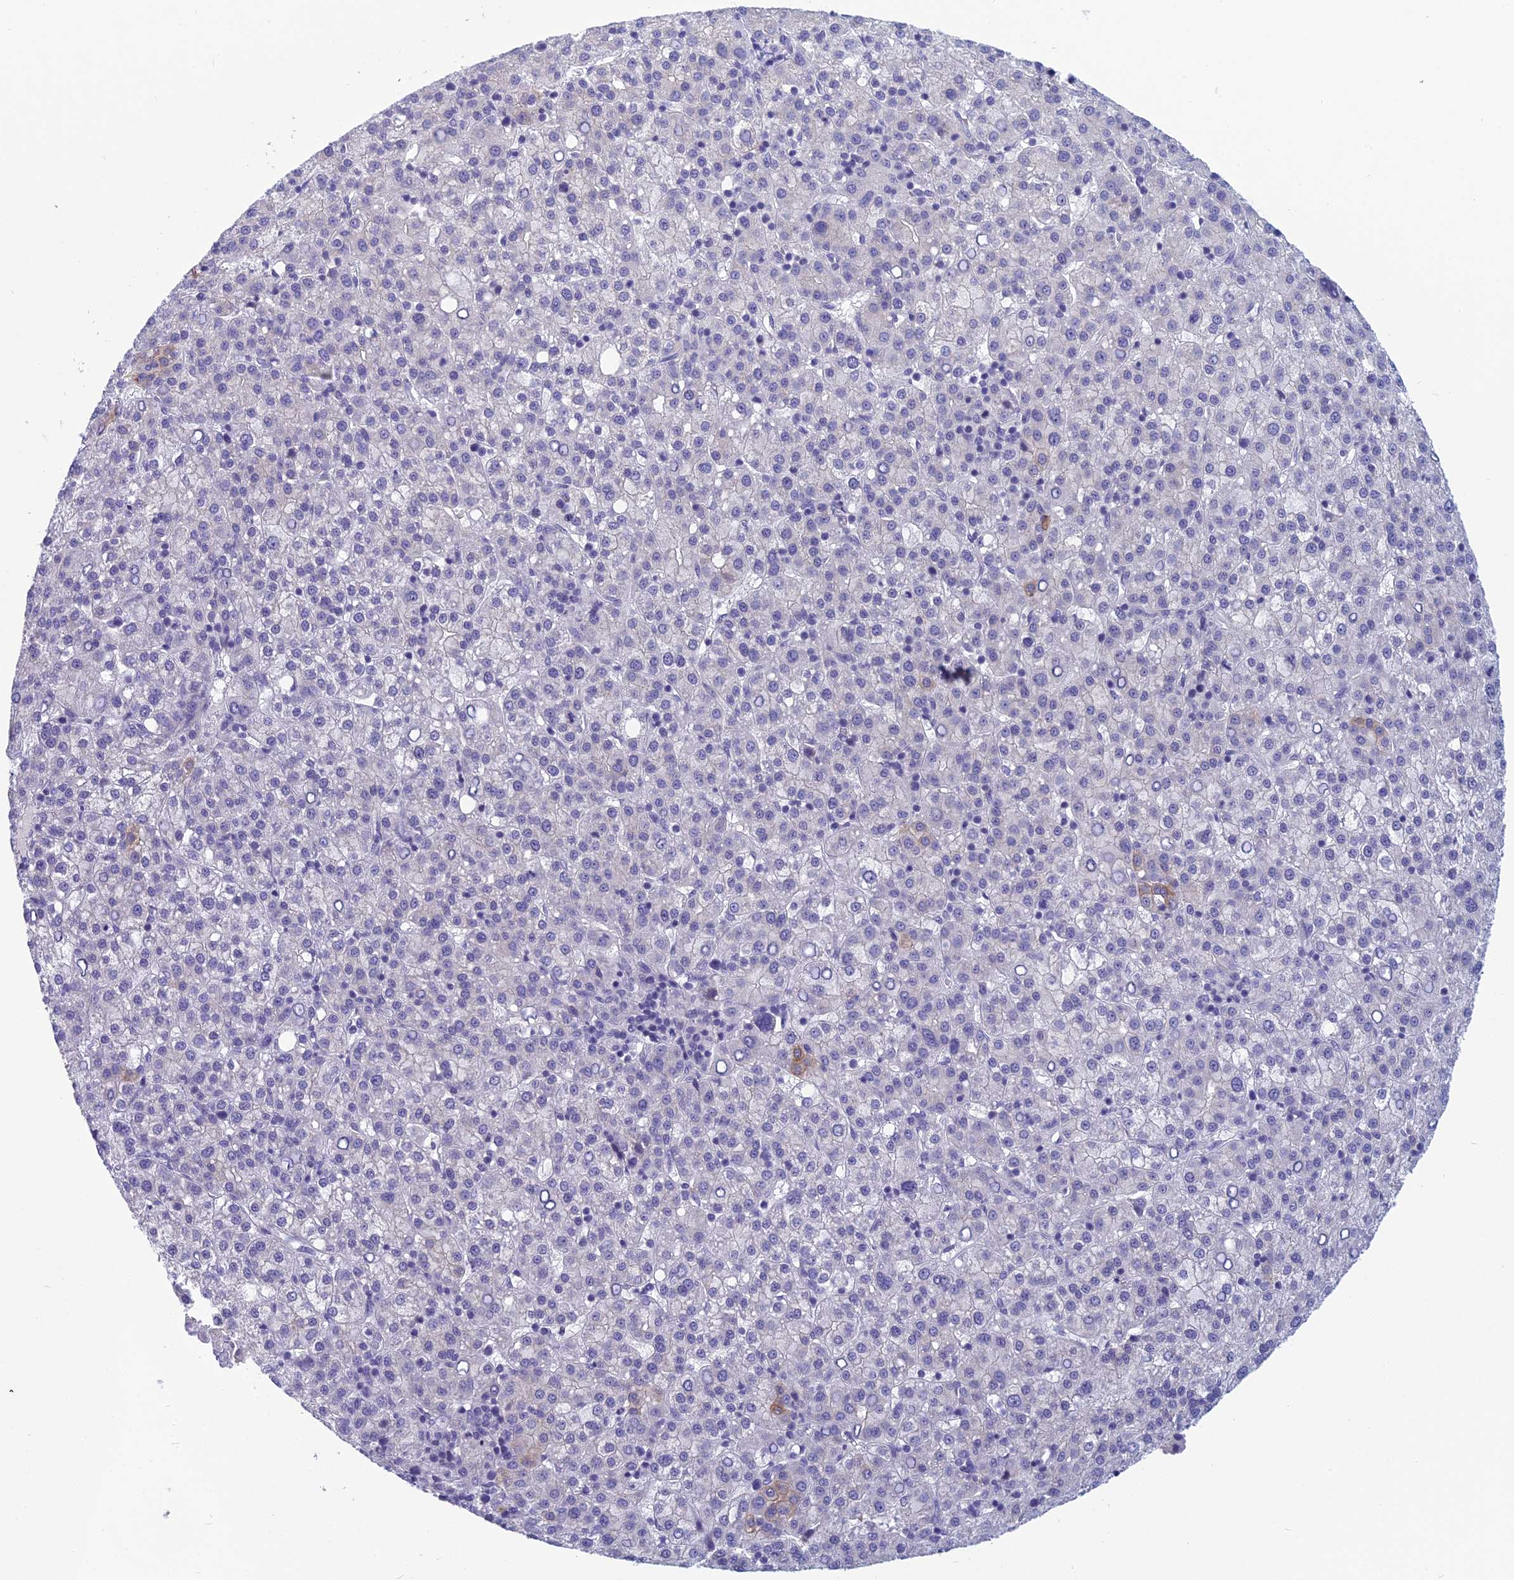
{"staining": {"intensity": "negative", "quantity": "none", "location": "none"}, "tissue": "liver cancer", "cell_type": "Tumor cells", "image_type": "cancer", "snomed": [{"axis": "morphology", "description": "Carcinoma, Hepatocellular, NOS"}, {"axis": "topography", "description": "Liver"}], "caption": "The photomicrograph reveals no significant expression in tumor cells of liver cancer (hepatocellular carcinoma).", "gene": "RBM41", "patient": {"sex": "female", "age": 58}}